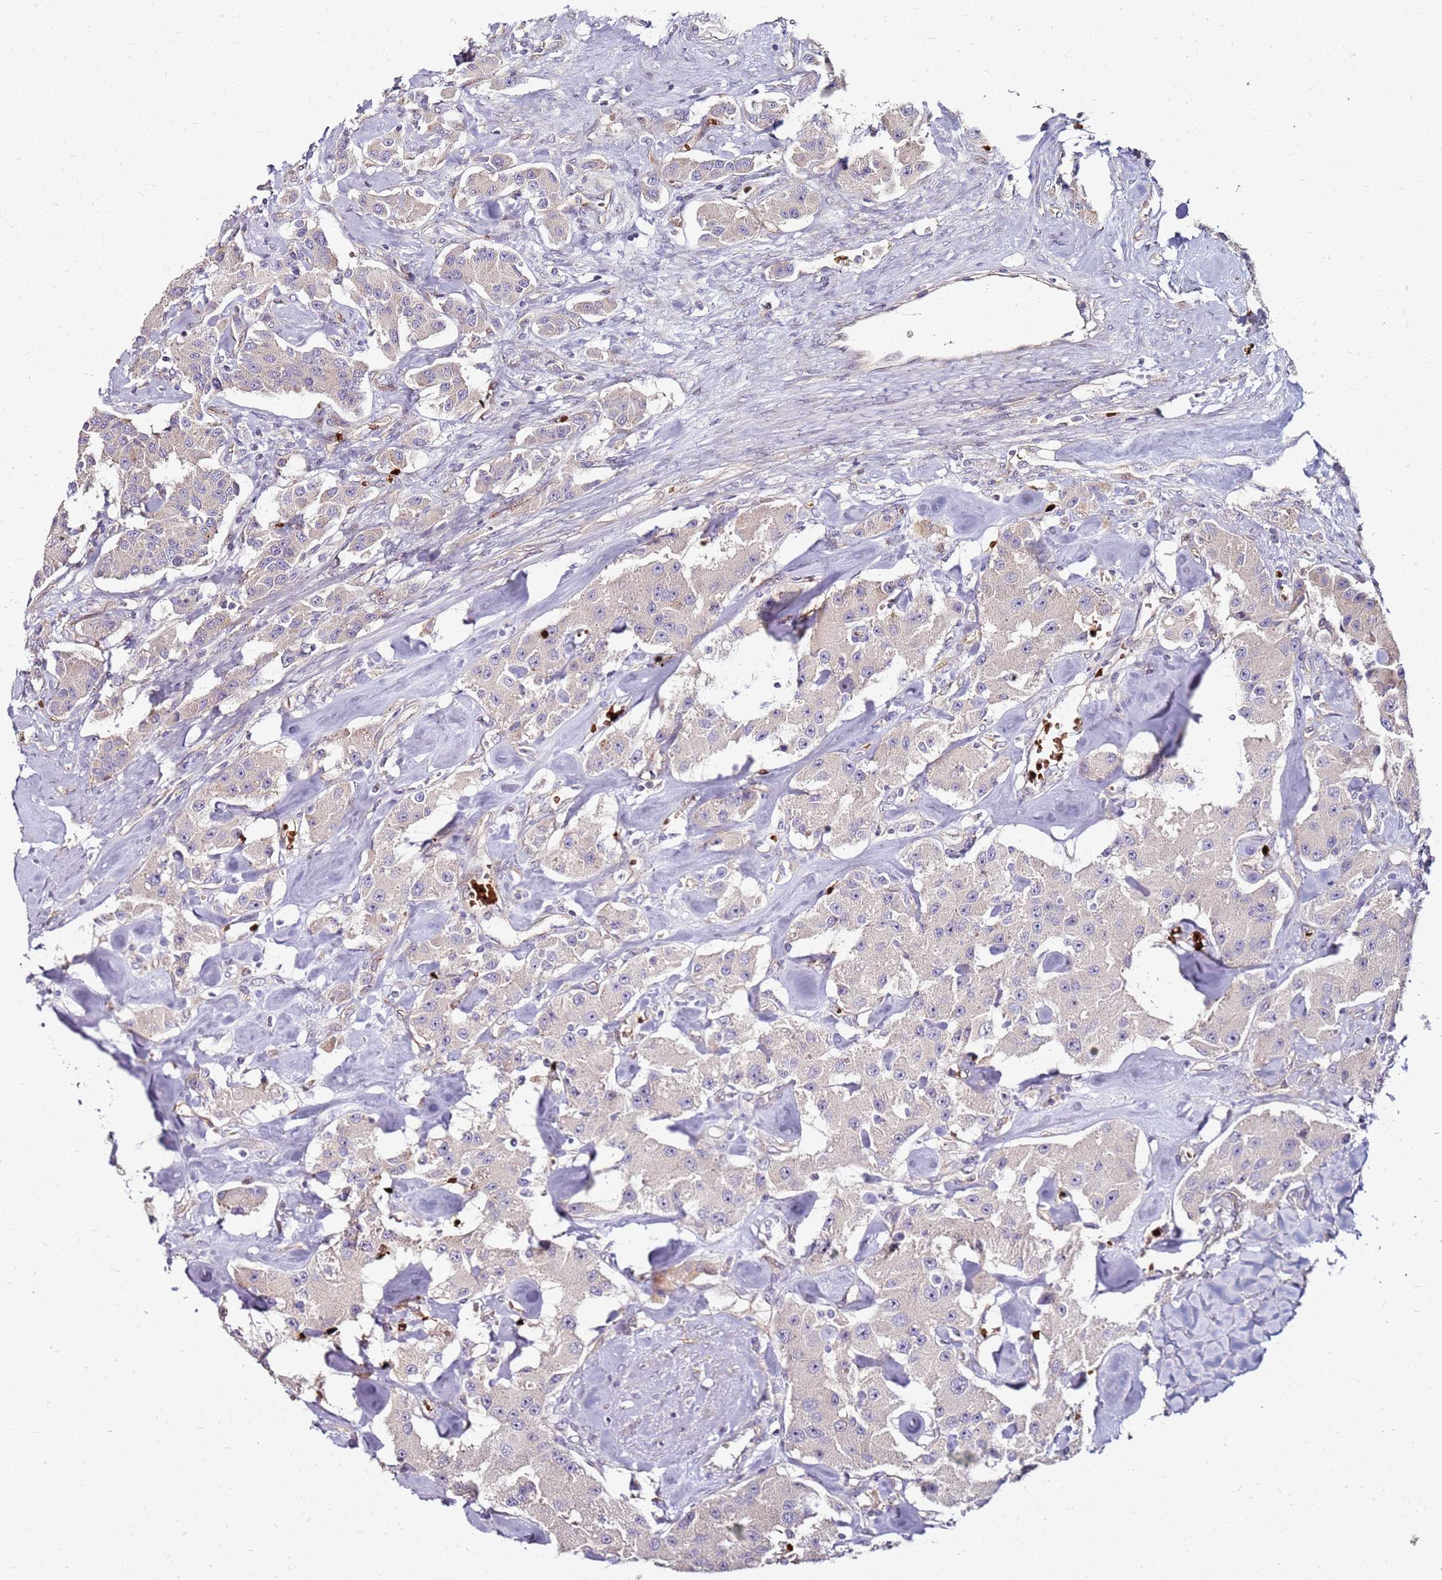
{"staining": {"intensity": "negative", "quantity": "none", "location": "none"}, "tissue": "carcinoid", "cell_type": "Tumor cells", "image_type": "cancer", "snomed": [{"axis": "morphology", "description": "Carcinoid, malignant, NOS"}, {"axis": "topography", "description": "Pancreas"}], "caption": "This is a micrograph of immunohistochemistry staining of carcinoid, which shows no expression in tumor cells.", "gene": "RNF11", "patient": {"sex": "male", "age": 41}}